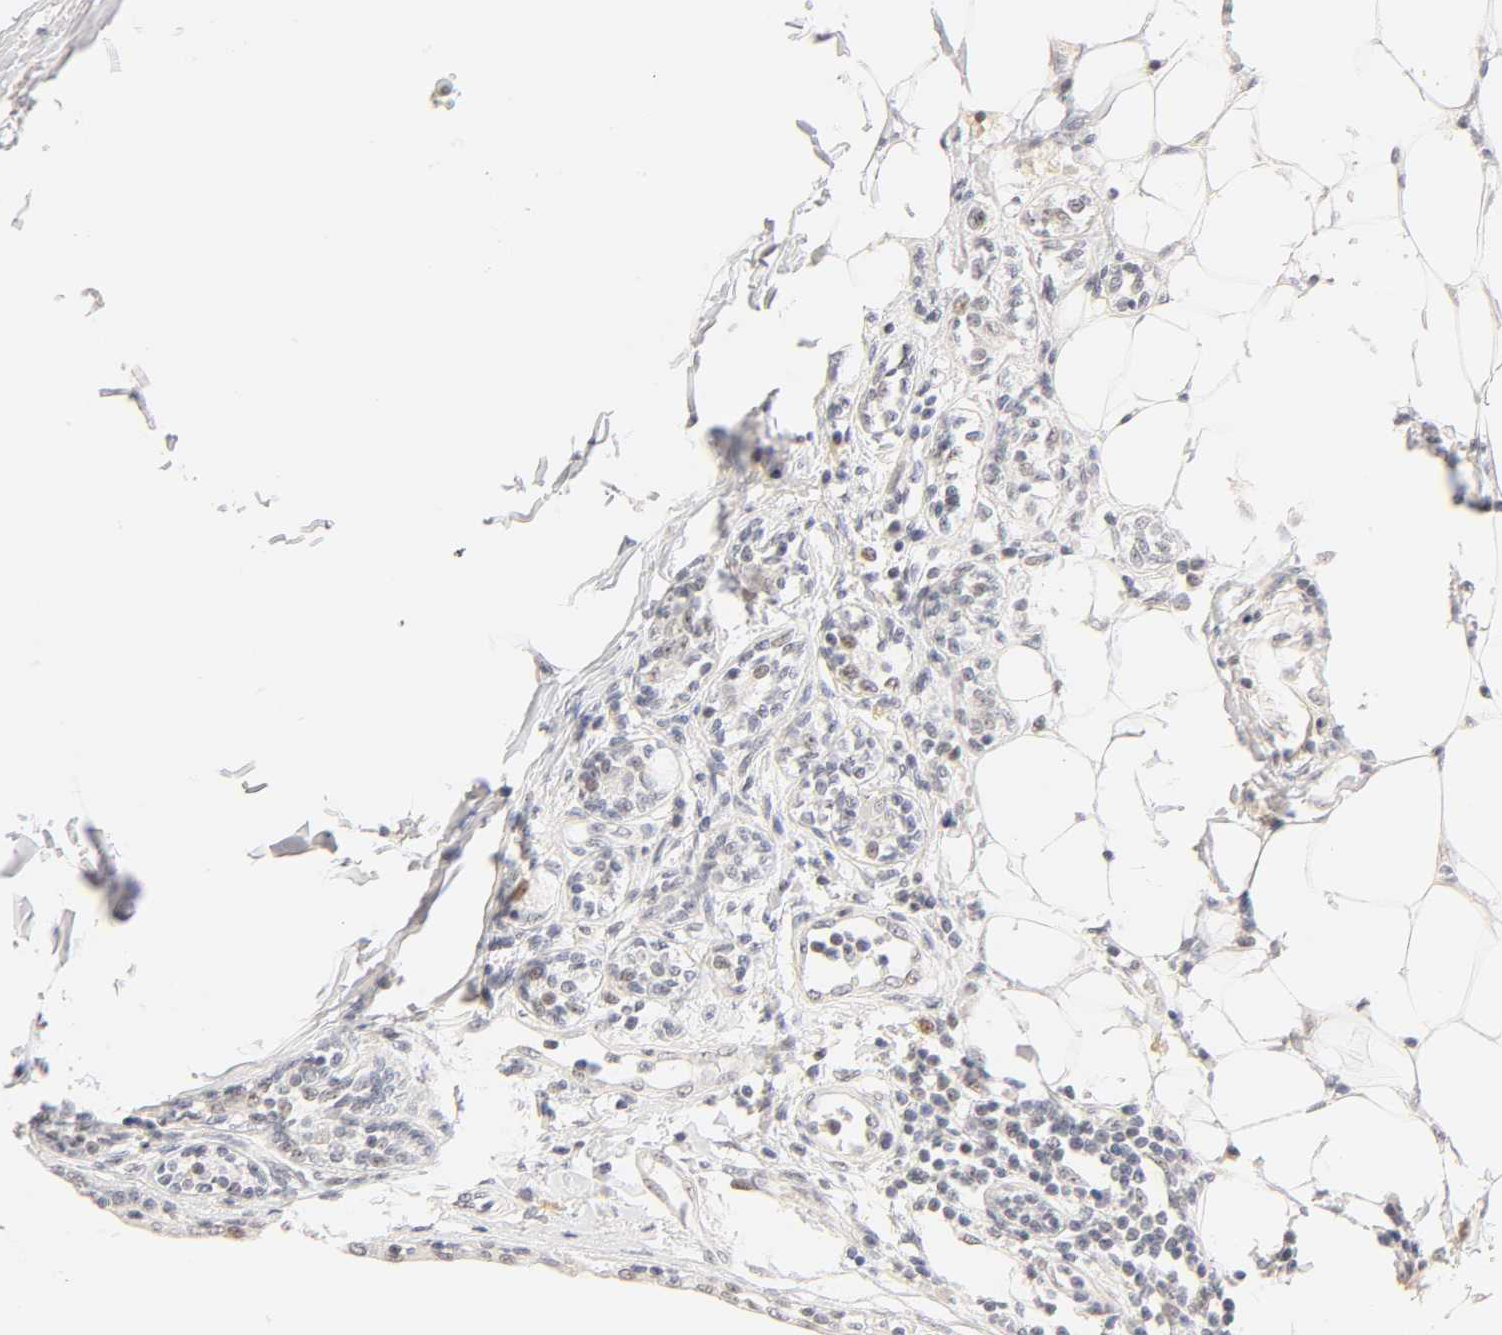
{"staining": {"intensity": "weak", "quantity": "25%-75%", "location": "nuclear"}, "tissue": "breast cancer", "cell_type": "Tumor cells", "image_type": "cancer", "snomed": [{"axis": "morphology", "description": "Duct carcinoma"}, {"axis": "topography", "description": "Breast"}], "caption": "DAB immunohistochemical staining of breast cancer (infiltrating ductal carcinoma) displays weak nuclear protein staining in approximately 25%-75% of tumor cells.", "gene": "MNAT1", "patient": {"sex": "female", "age": 40}}